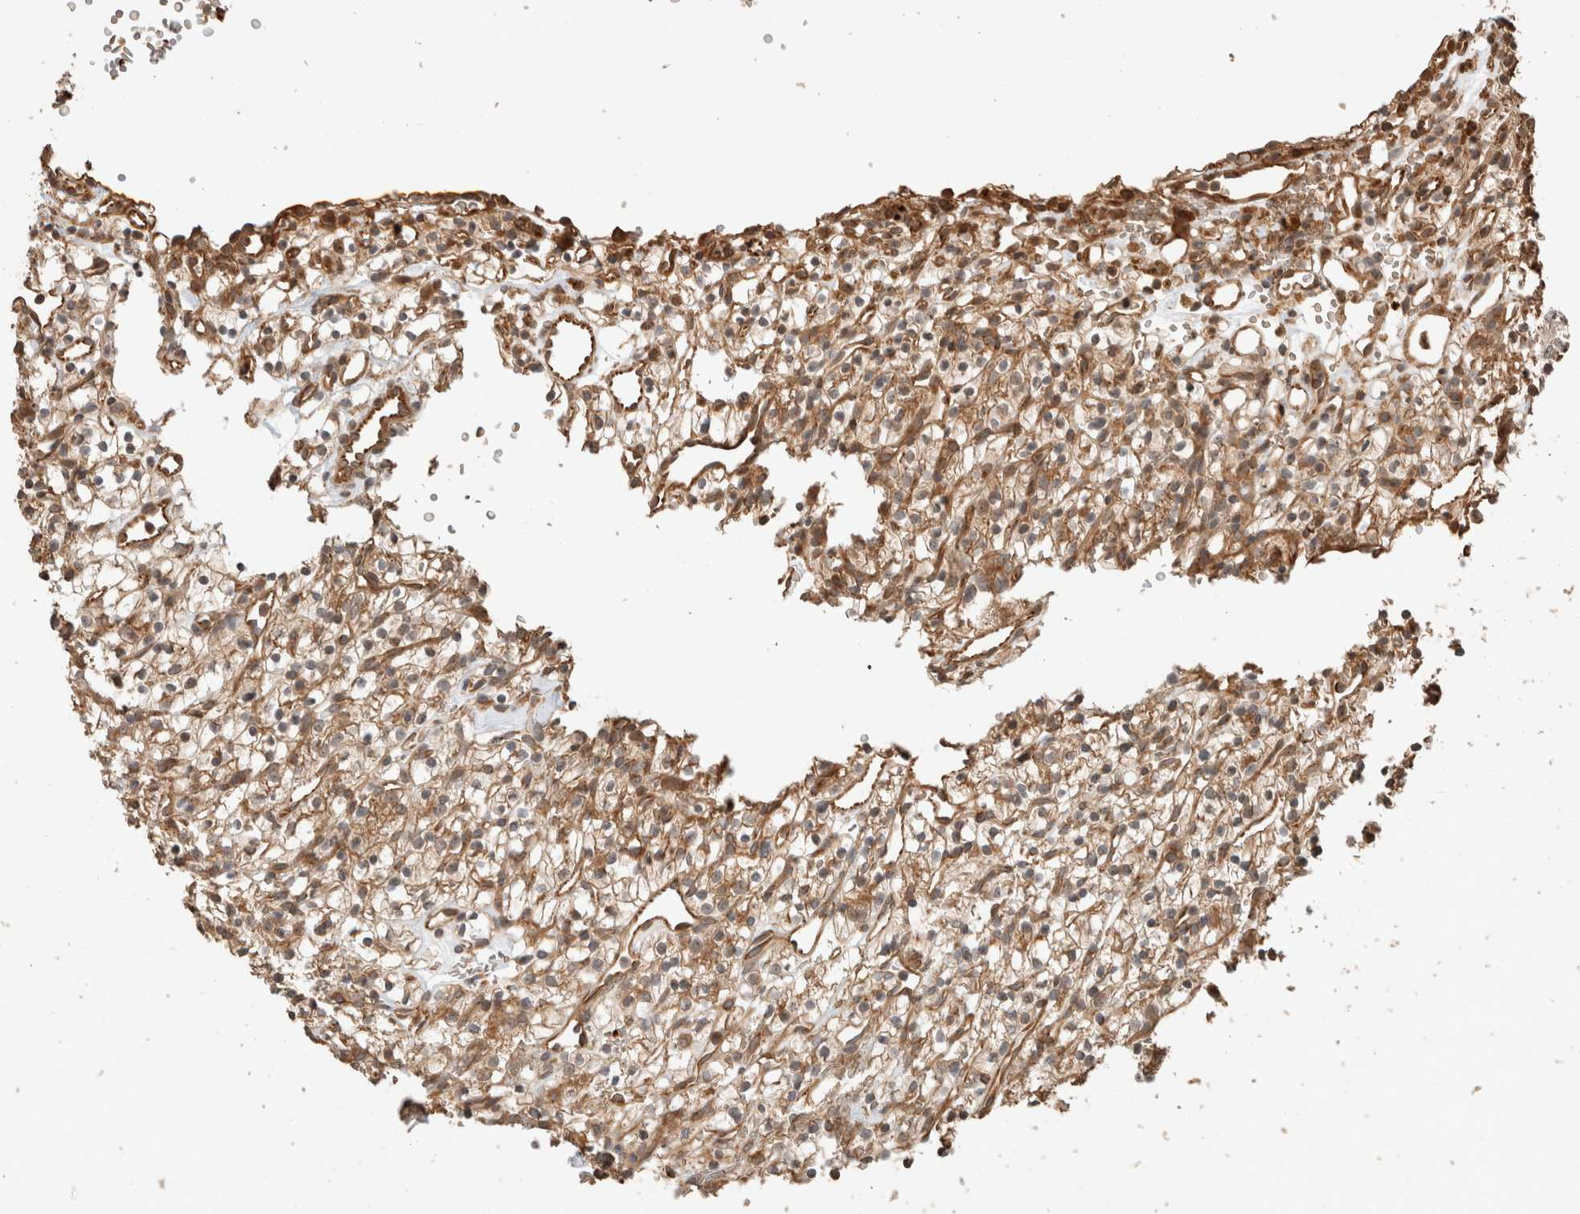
{"staining": {"intensity": "moderate", "quantity": ">75%", "location": "cytoplasmic/membranous"}, "tissue": "renal cancer", "cell_type": "Tumor cells", "image_type": "cancer", "snomed": [{"axis": "morphology", "description": "Adenocarcinoma, NOS"}, {"axis": "topography", "description": "Kidney"}], "caption": "Immunohistochemical staining of renal cancer demonstrates medium levels of moderate cytoplasmic/membranous protein staining in about >75% of tumor cells.", "gene": "OTUD6B", "patient": {"sex": "female", "age": 57}}